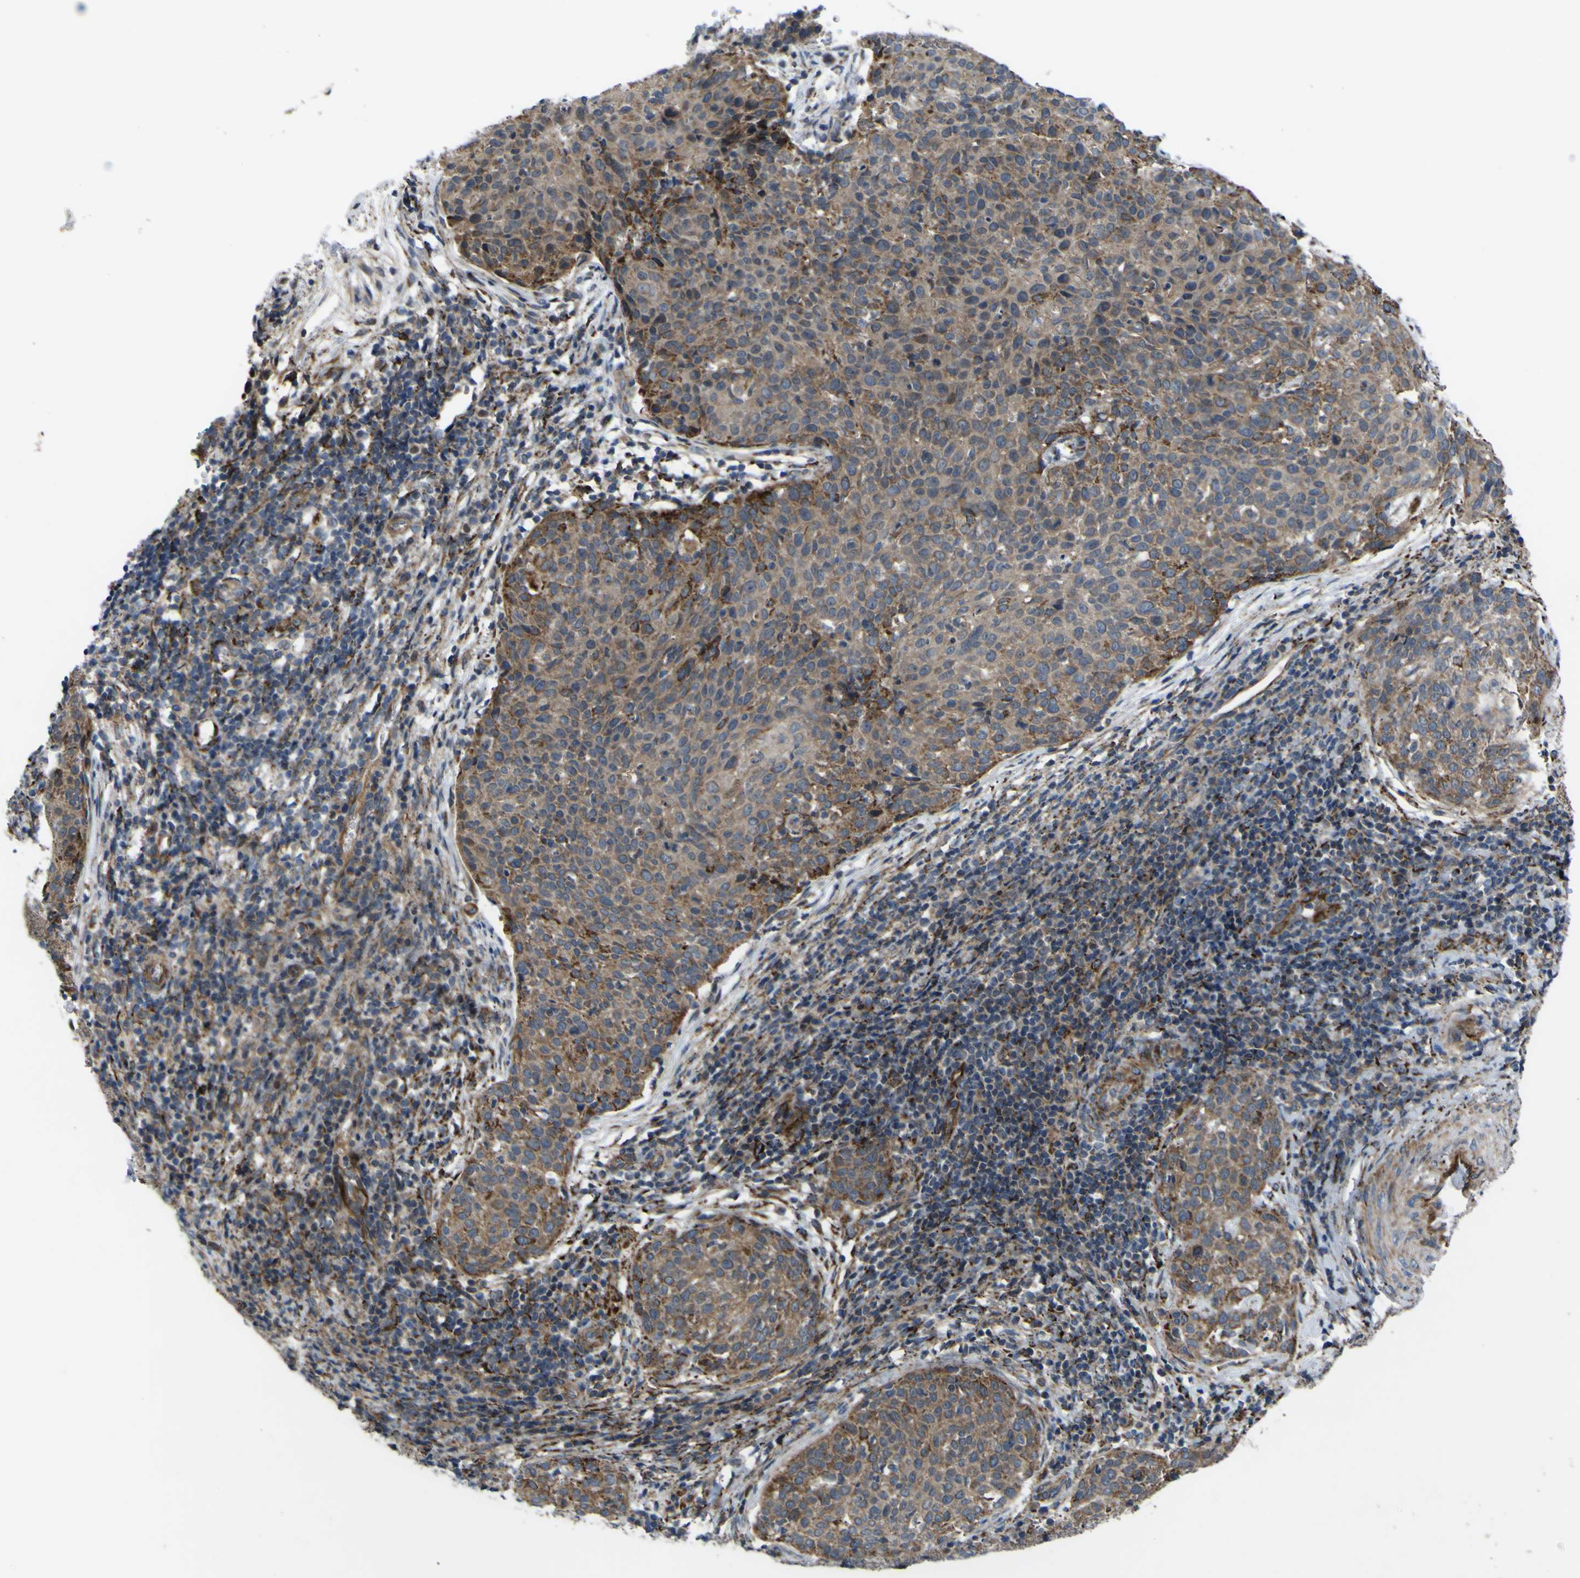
{"staining": {"intensity": "moderate", "quantity": ">75%", "location": "cytoplasmic/membranous"}, "tissue": "cervical cancer", "cell_type": "Tumor cells", "image_type": "cancer", "snomed": [{"axis": "morphology", "description": "Squamous cell carcinoma, NOS"}, {"axis": "topography", "description": "Cervix"}], "caption": "Approximately >75% of tumor cells in human cervical cancer reveal moderate cytoplasmic/membranous protein positivity as visualized by brown immunohistochemical staining.", "gene": "GPLD1", "patient": {"sex": "female", "age": 38}}